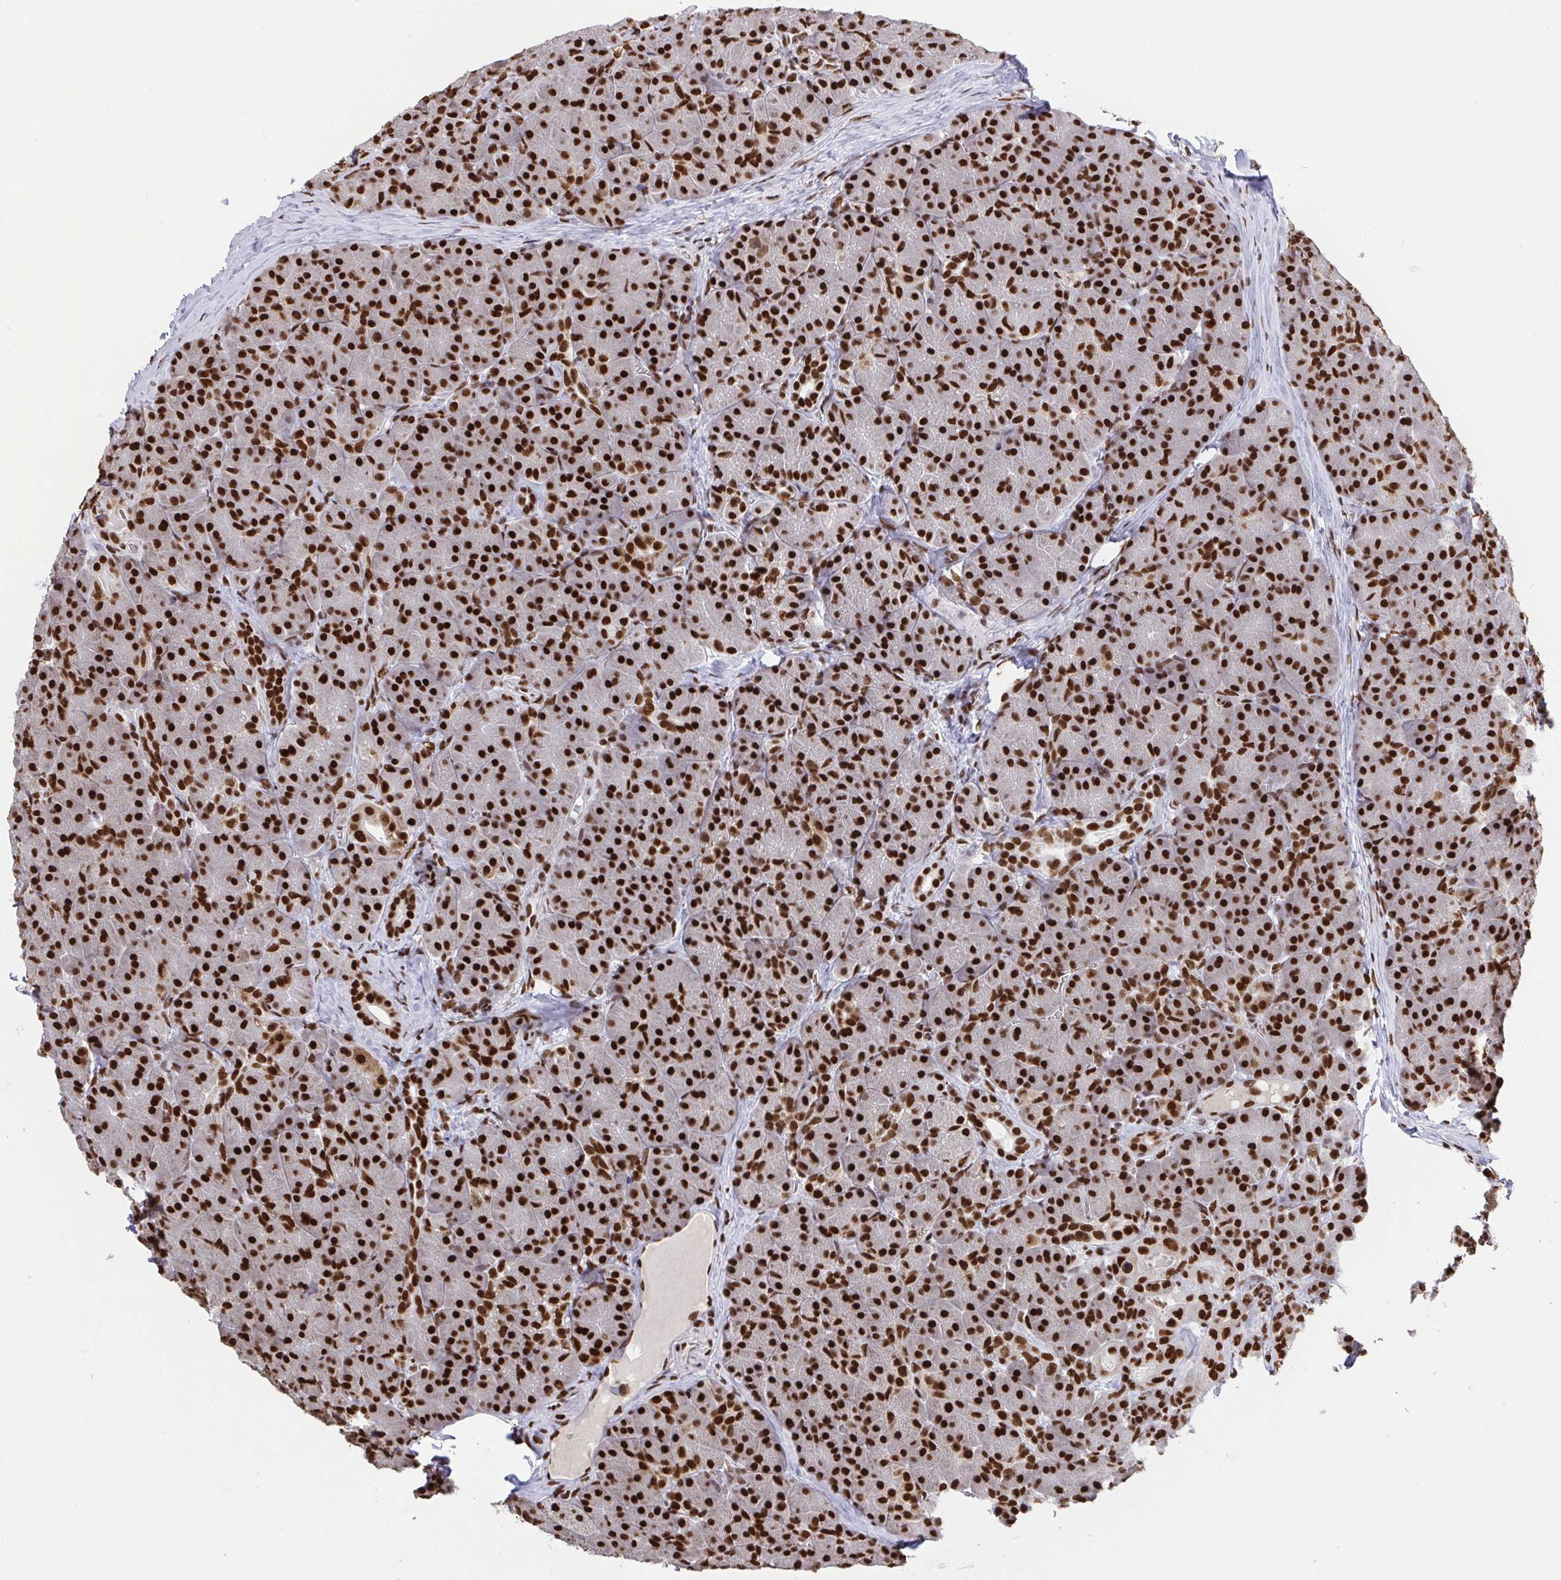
{"staining": {"intensity": "strong", "quantity": ">75%", "location": "nuclear"}, "tissue": "pancreas", "cell_type": "Exocrine glandular cells", "image_type": "normal", "snomed": [{"axis": "morphology", "description": "Normal tissue, NOS"}, {"axis": "topography", "description": "Pancreas"}], "caption": "Immunohistochemical staining of unremarkable human pancreas displays >75% levels of strong nuclear protein staining in about >75% of exocrine glandular cells. (DAB IHC with brightfield microscopy, high magnification).", "gene": "ENSG00000268083", "patient": {"sex": "male", "age": 57}}